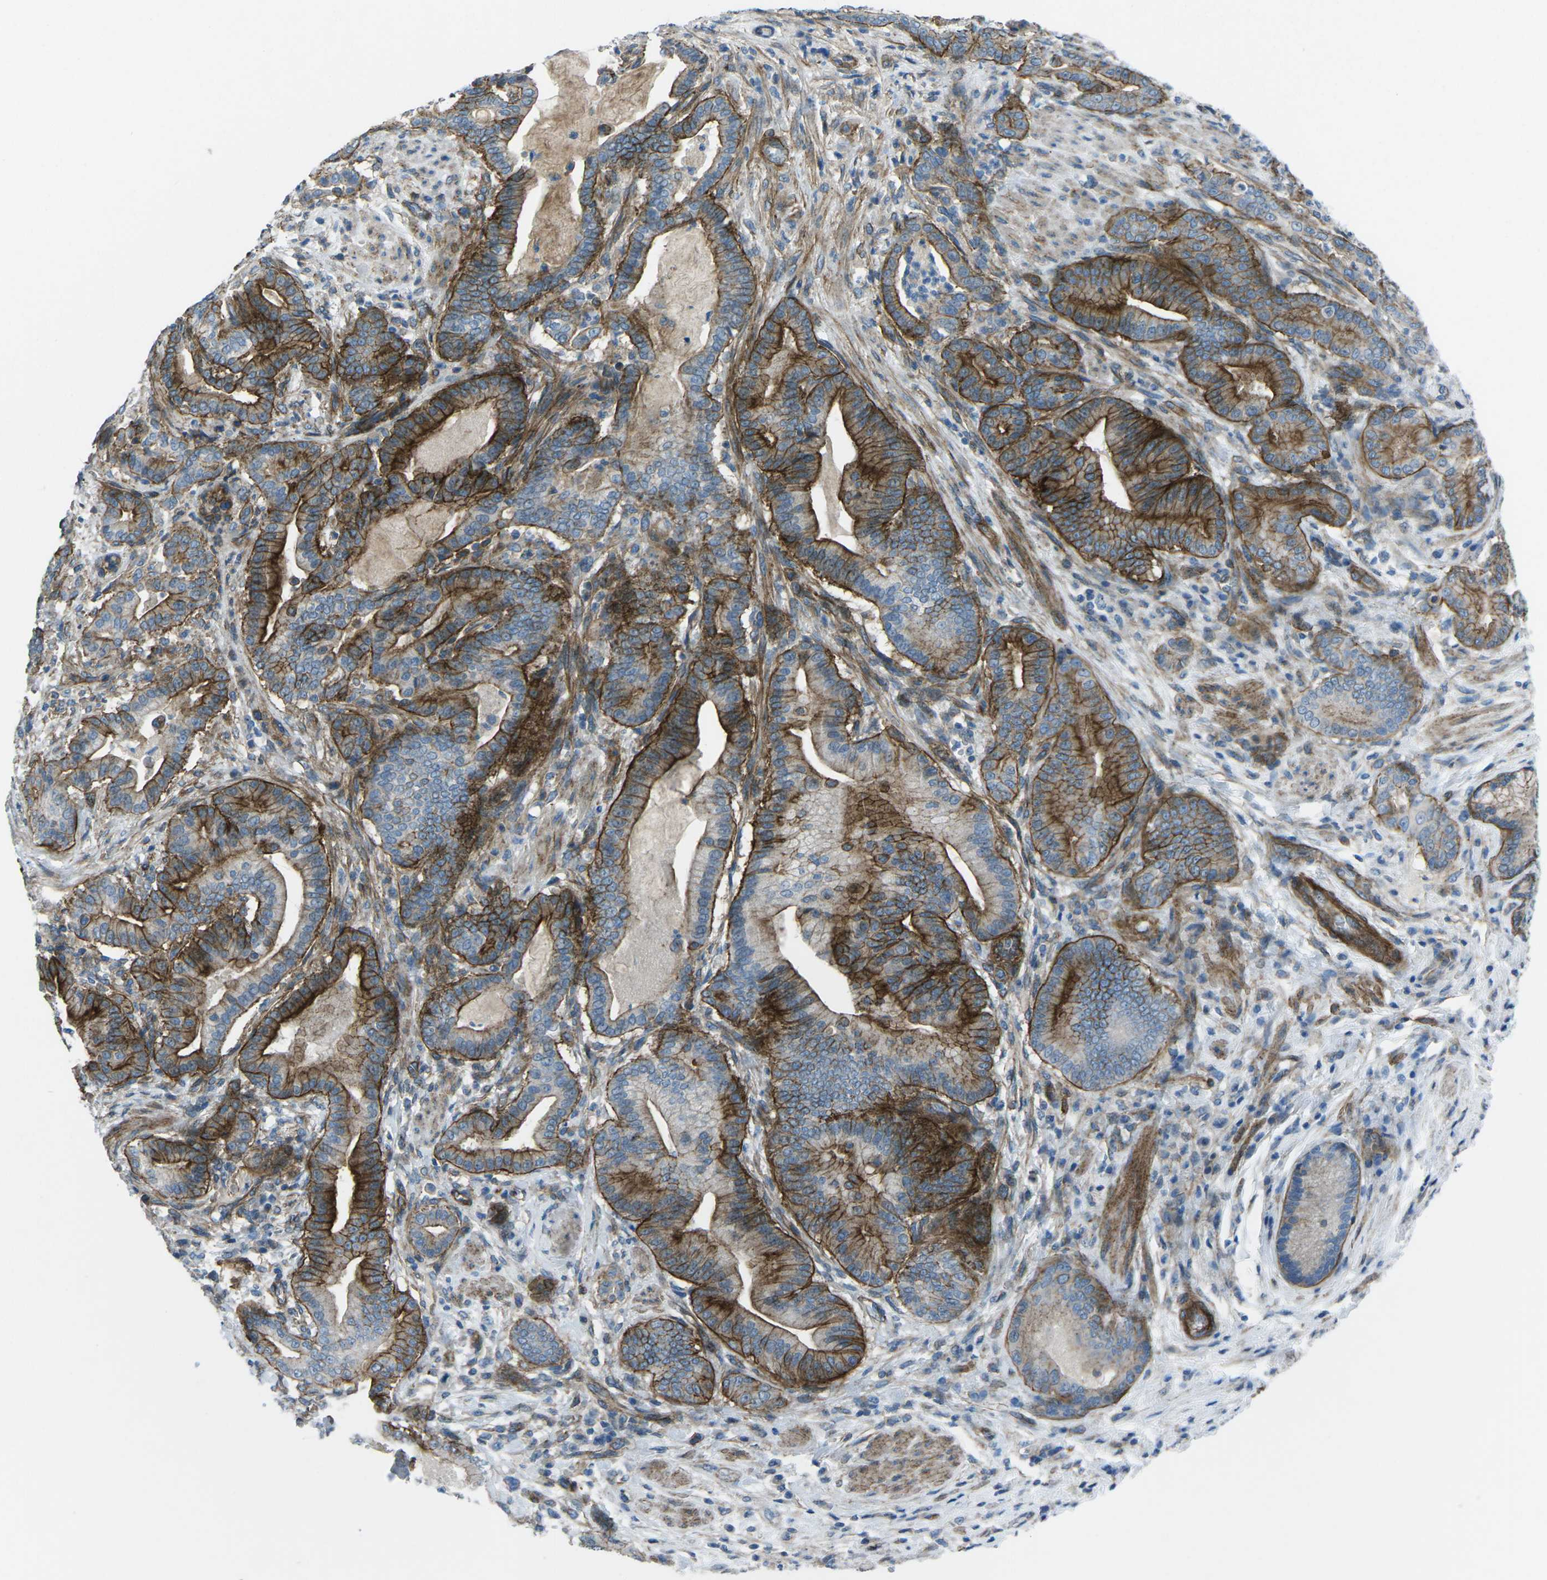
{"staining": {"intensity": "strong", "quantity": "25%-75%", "location": "cytoplasmic/membranous"}, "tissue": "pancreatic cancer", "cell_type": "Tumor cells", "image_type": "cancer", "snomed": [{"axis": "morphology", "description": "Normal tissue, NOS"}, {"axis": "morphology", "description": "Adenocarcinoma, NOS"}, {"axis": "topography", "description": "Pancreas"}], "caption": "A brown stain highlights strong cytoplasmic/membranous expression of a protein in human adenocarcinoma (pancreatic) tumor cells.", "gene": "UTRN", "patient": {"sex": "male", "age": 63}}